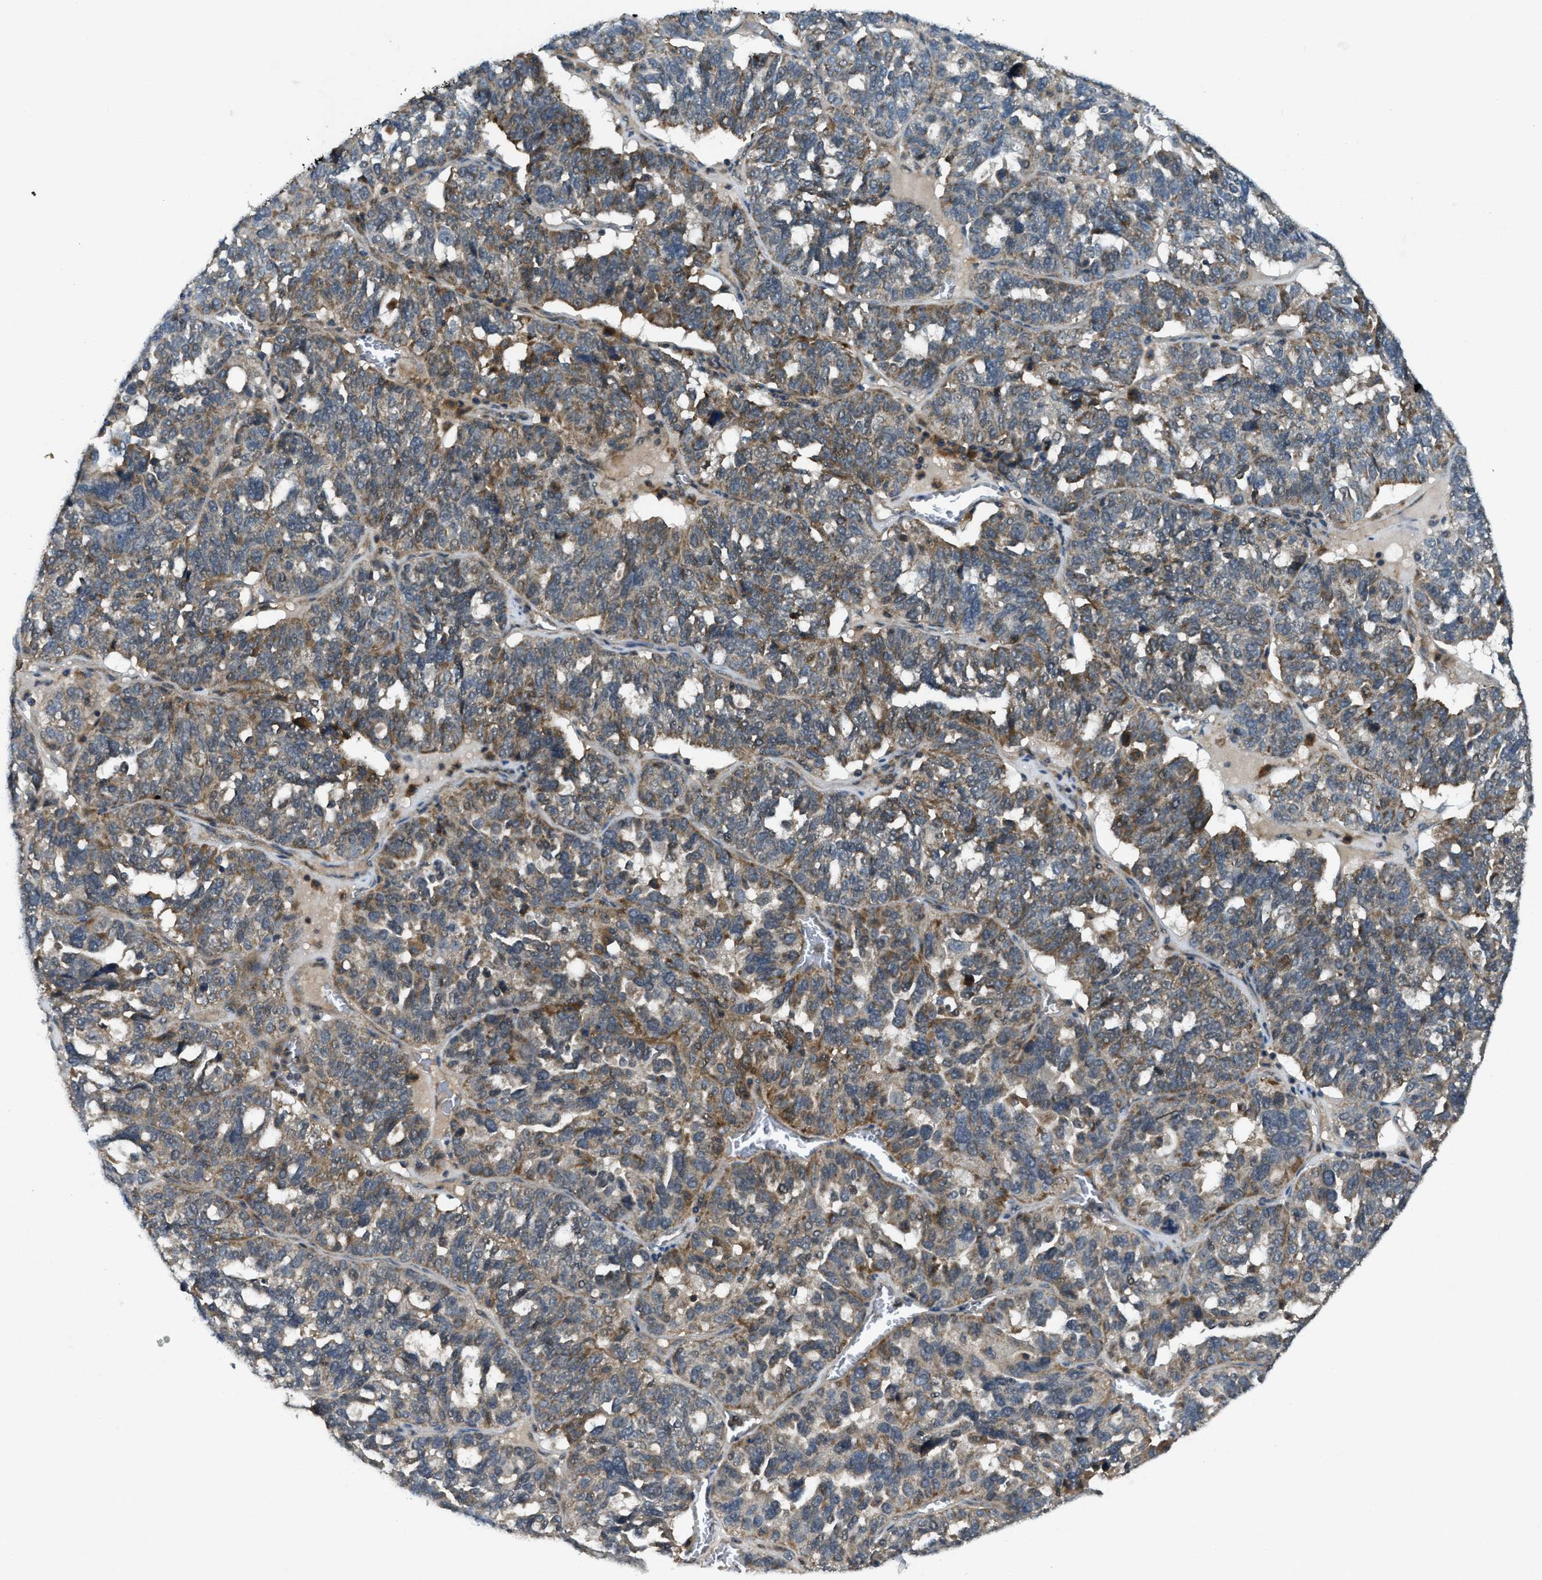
{"staining": {"intensity": "moderate", "quantity": "25%-75%", "location": "cytoplasmic/membranous"}, "tissue": "ovarian cancer", "cell_type": "Tumor cells", "image_type": "cancer", "snomed": [{"axis": "morphology", "description": "Cystadenocarcinoma, serous, NOS"}, {"axis": "topography", "description": "Ovary"}], "caption": "Protein staining of ovarian cancer (serous cystadenocarcinoma) tissue demonstrates moderate cytoplasmic/membranous staining in about 25%-75% of tumor cells.", "gene": "ZNF71", "patient": {"sex": "female", "age": 59}}